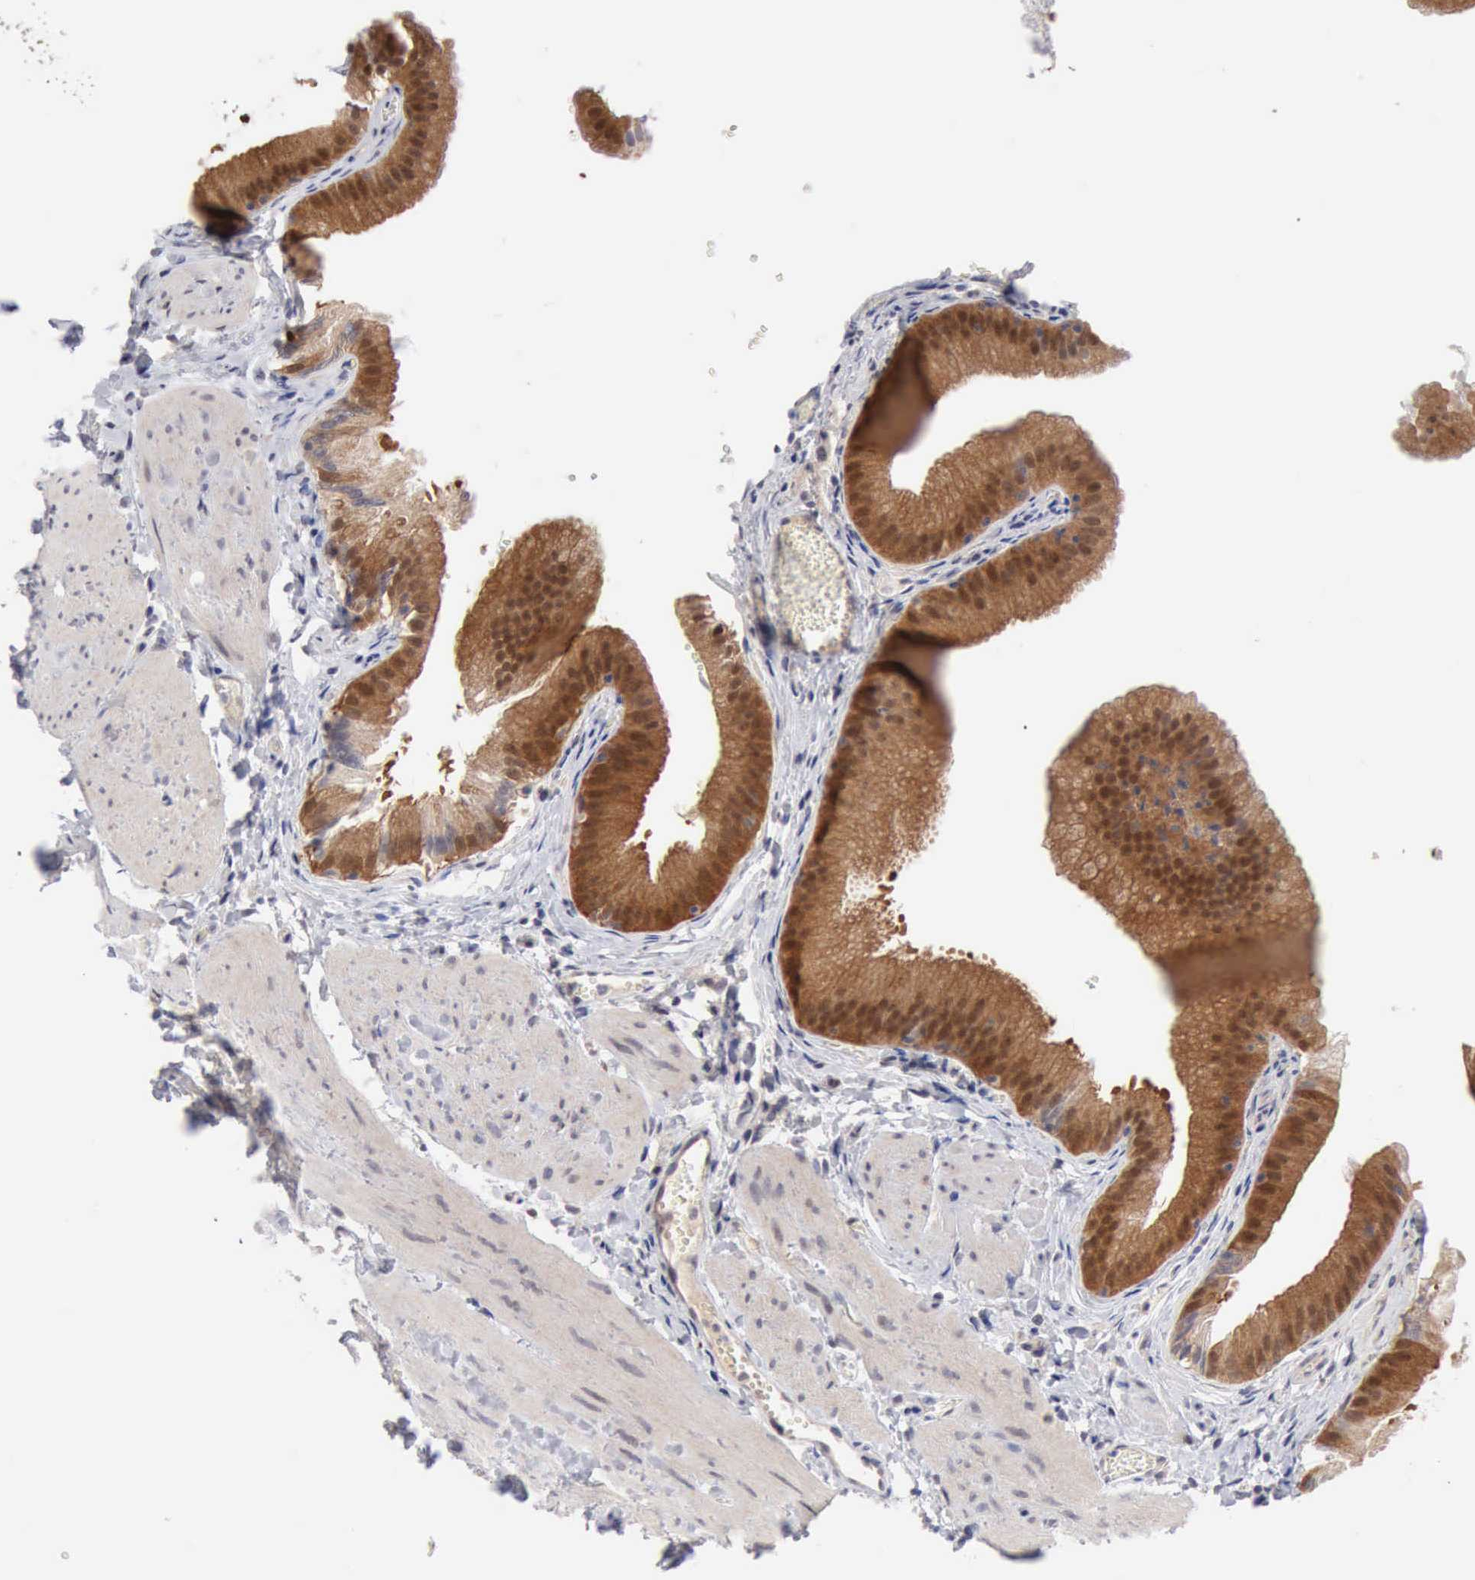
{"staining": {"intensity": "strong", "quantity": ">75%", "location": "cytoplasmic/membranous,nuclear"}, "tissue": "gallbladder", "cell_type": "Glandular cells", "image_type": "normal", "snomed": [{"axis": "morphology", "description": "Normal tissue, NOS"}, {"axis": "topography", "description": "Gallbladder"}], "caption": "Immunohistochemistry (IHC) micrograph of benign gallbladder: gallbladder stained using IHC shows high levels of strong protein expression localized specifically in the cytoplasmic/membranous,nuclear of glandular cells, appearing as a cytoplasmic/membranous,nuclear brown color.", "gene": "PTGR2", "patient": {"sex": "female", "age": 24}}